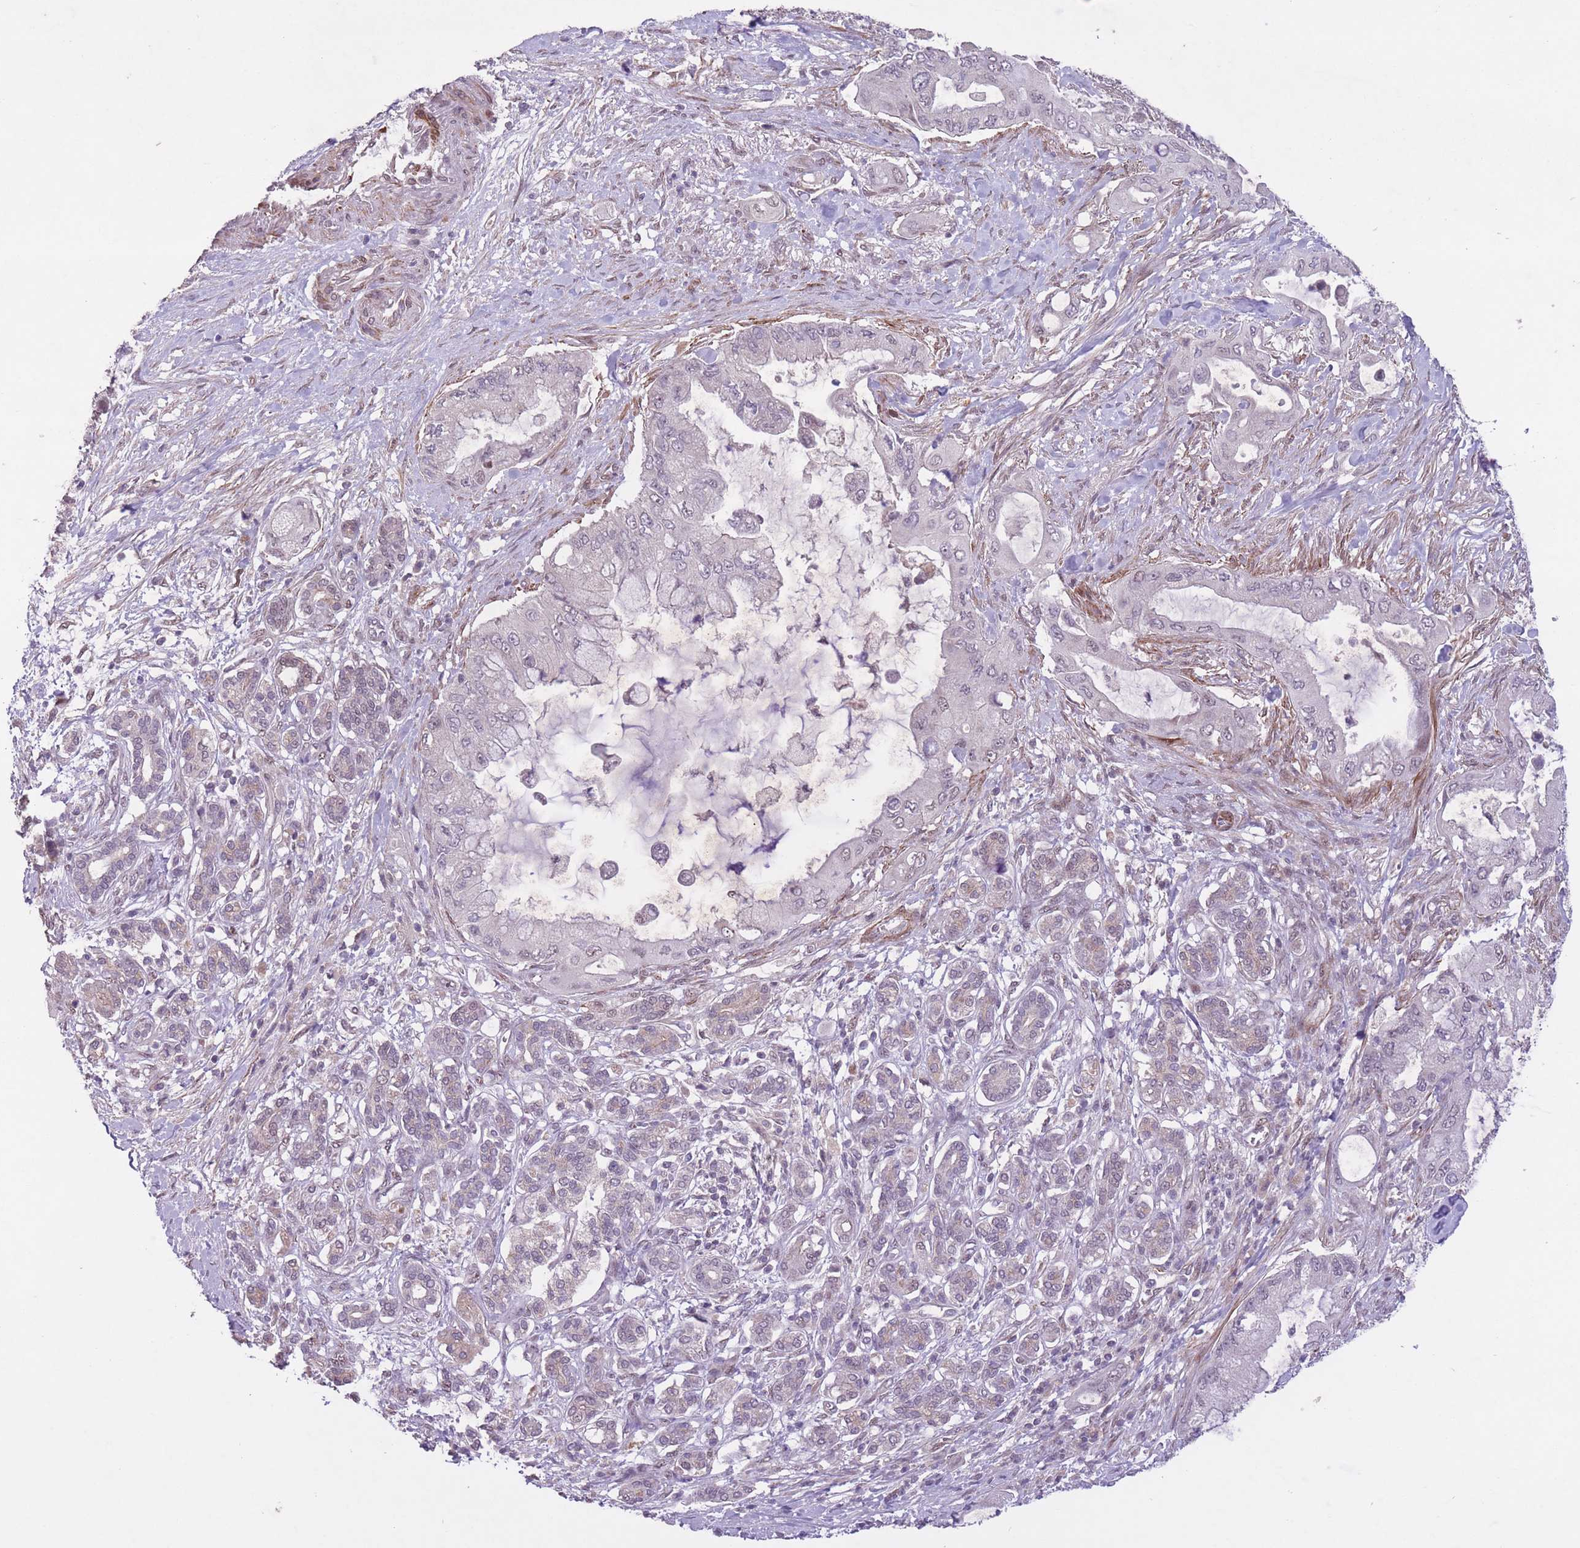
{"staining": {"intensity": "negative", "quantity": "none", "location": "none"}, "tissue": "pancreatic cancer", "cell_type": "Tumor cells", "image_type": "cancer", "snomed": [{"axis": "morphology", "description": "Adenocarcinoma, NOS"}, {"axis": "topography", "description": "Pancreas"}], "caption": "Protein analysis of pancreatic cancer exhibits no significant staining in tumor cells.", "gene": "CBX6", "patient": {"sex": "male", "age": 57}}